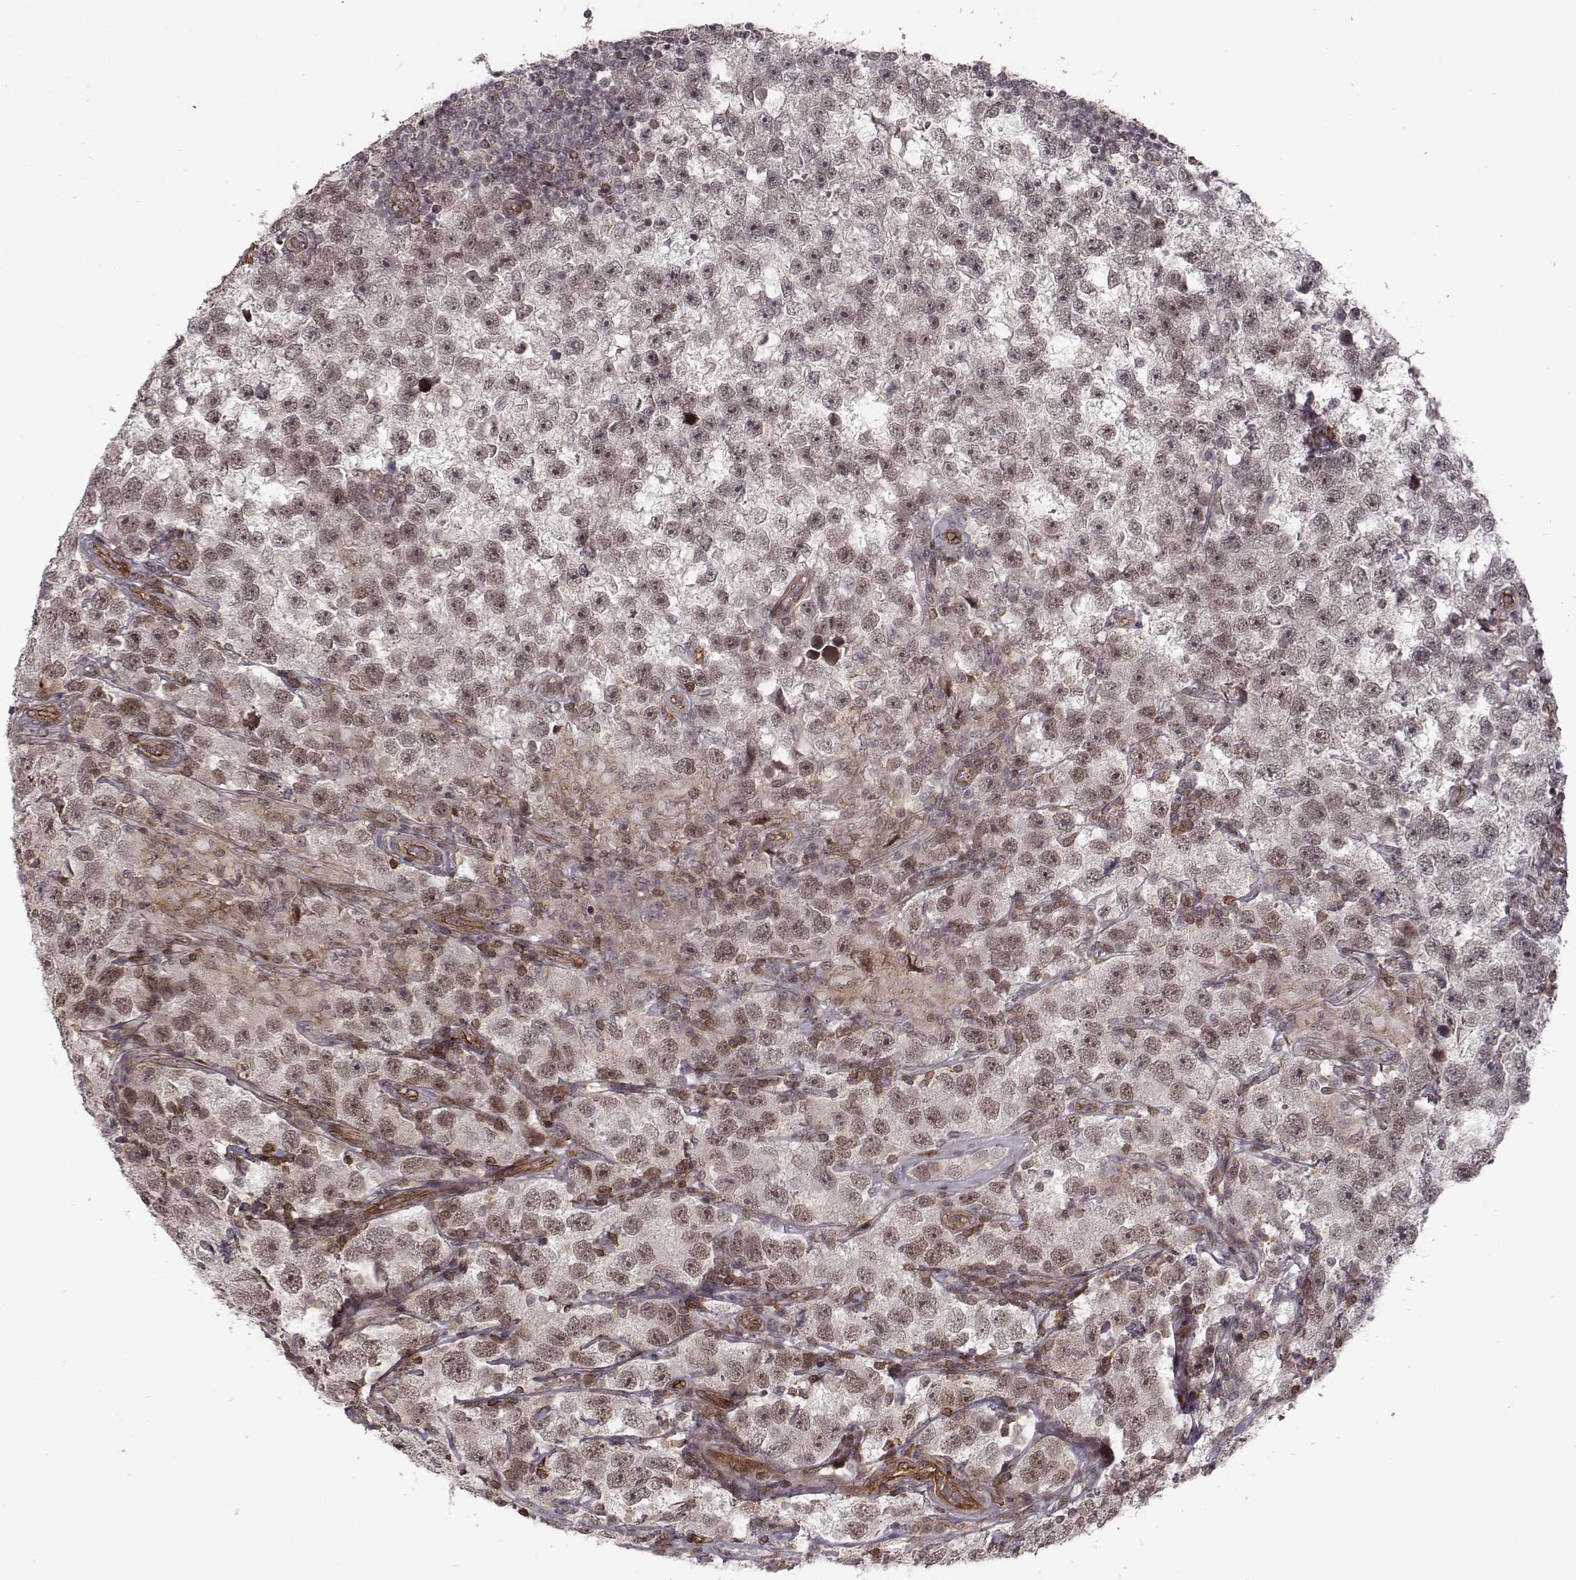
{"staining": {"intensity": "weak", "quantity": ">75%", "location": "nuclear"}, "tissue": "testis cancer", "cell_type": "Tumor cells", "image_type": "cancer", "snomed": [{"axis": "morphology", "description": "Seminoma, NOS"}, {"axis": "topography", "description": "Testis"}], "caption": "Protein expression analysis of human seminoma (testis) reveals weak nuclear positivity in about >75% of tumor cells. Nuclei are stained in blue.", "gene": "RPL3", "patient": {"sex": "male", "age": 26}}